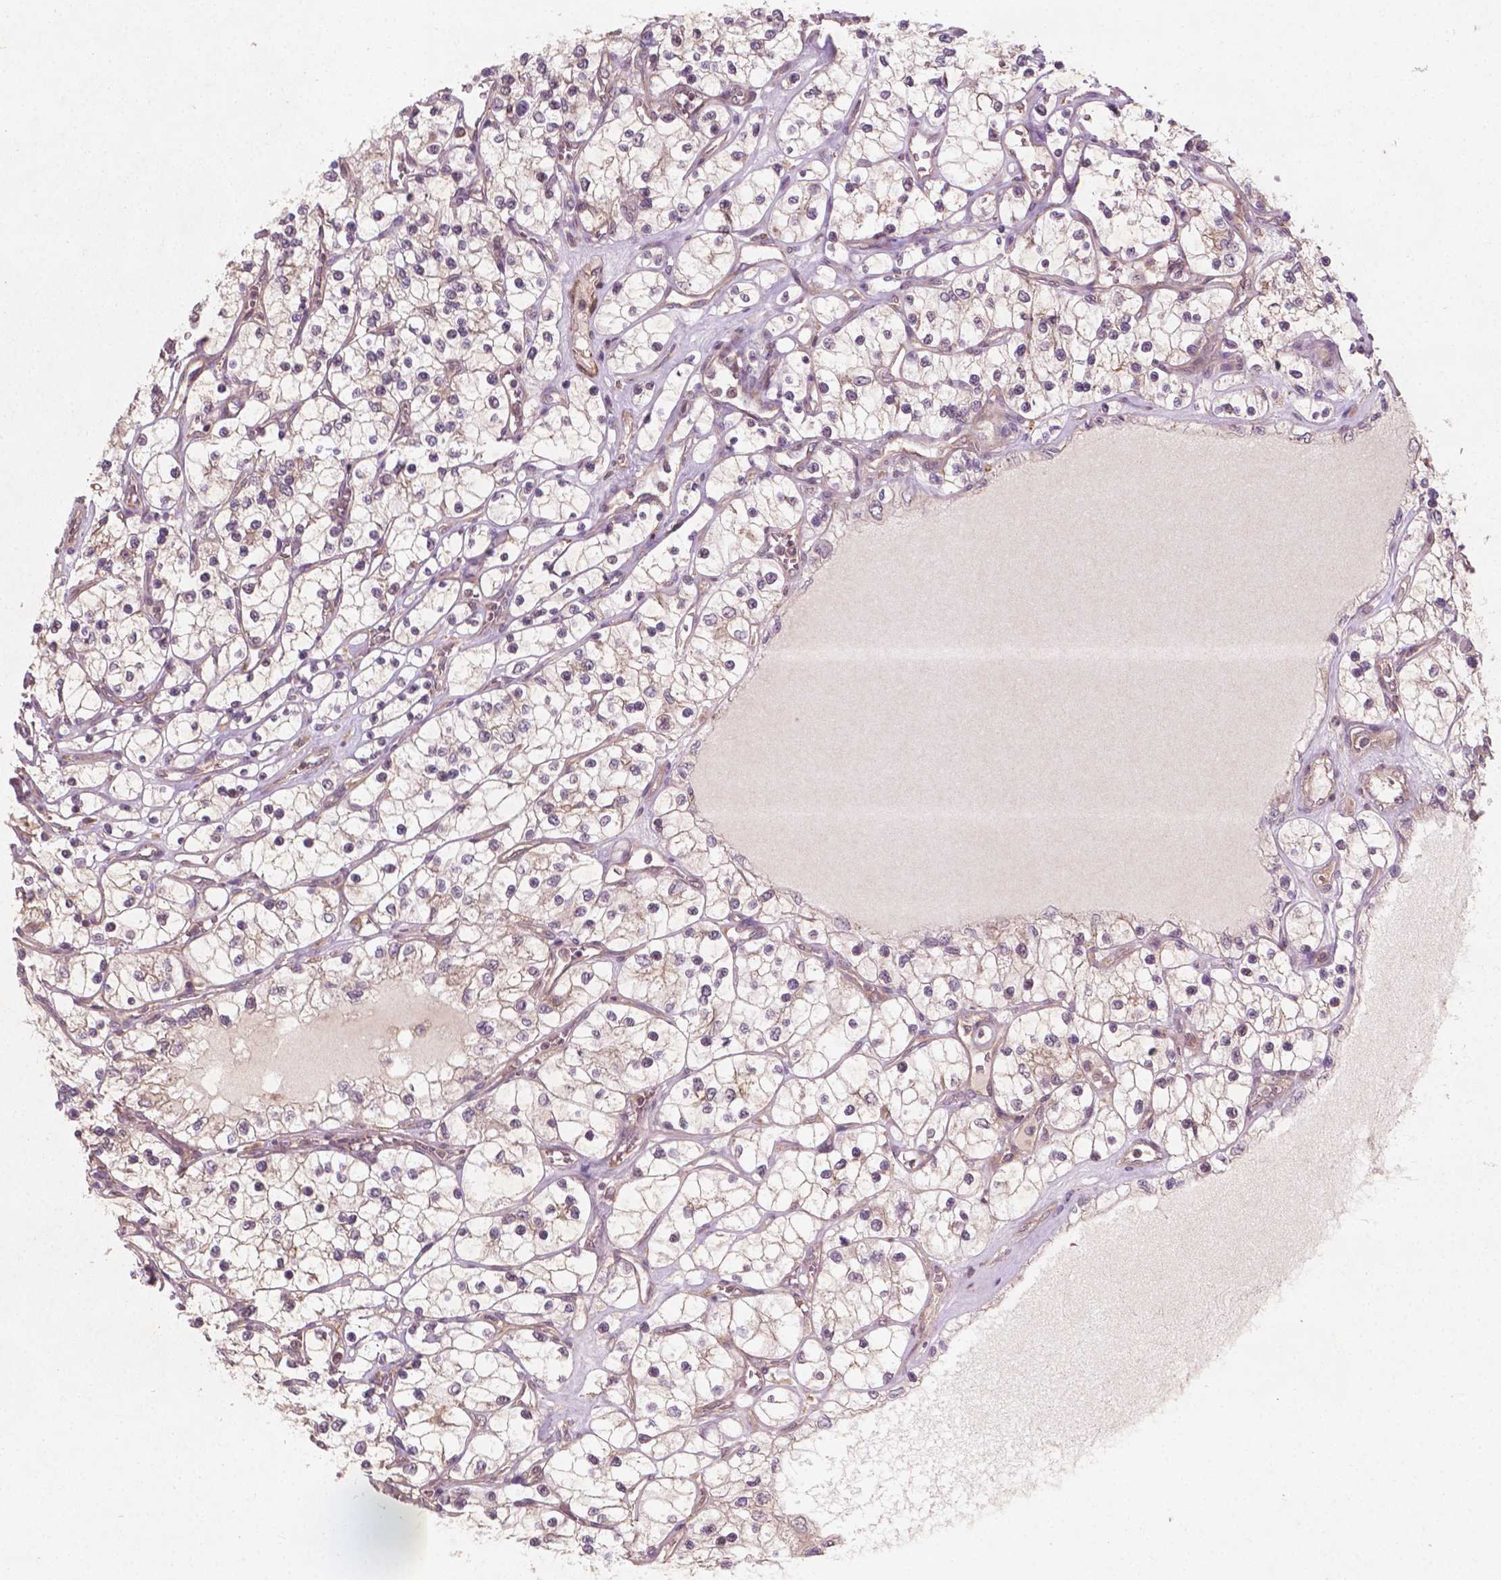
{"staining": {"intensity": "weak", "quantity": "<25%", "location": "cytoplasmic/membranous"}, "tissue": "renal cancer", "cell_type": "Tumor cells", "image_type": "cancer", "snomed": [{"axis": "morphology", "description": "Adenocarcinoma, NOS"}, {"axis": "topography", "description": "Kidney"}], "caption": "DAB (3,3'-diaminobenzidine) immunohistochemical staining of adenocarcinoma (renal) reveals no significant expression in tumor cells.", "gene": "CYFIP2", "patient": {"sex": "female", "age": 69}}